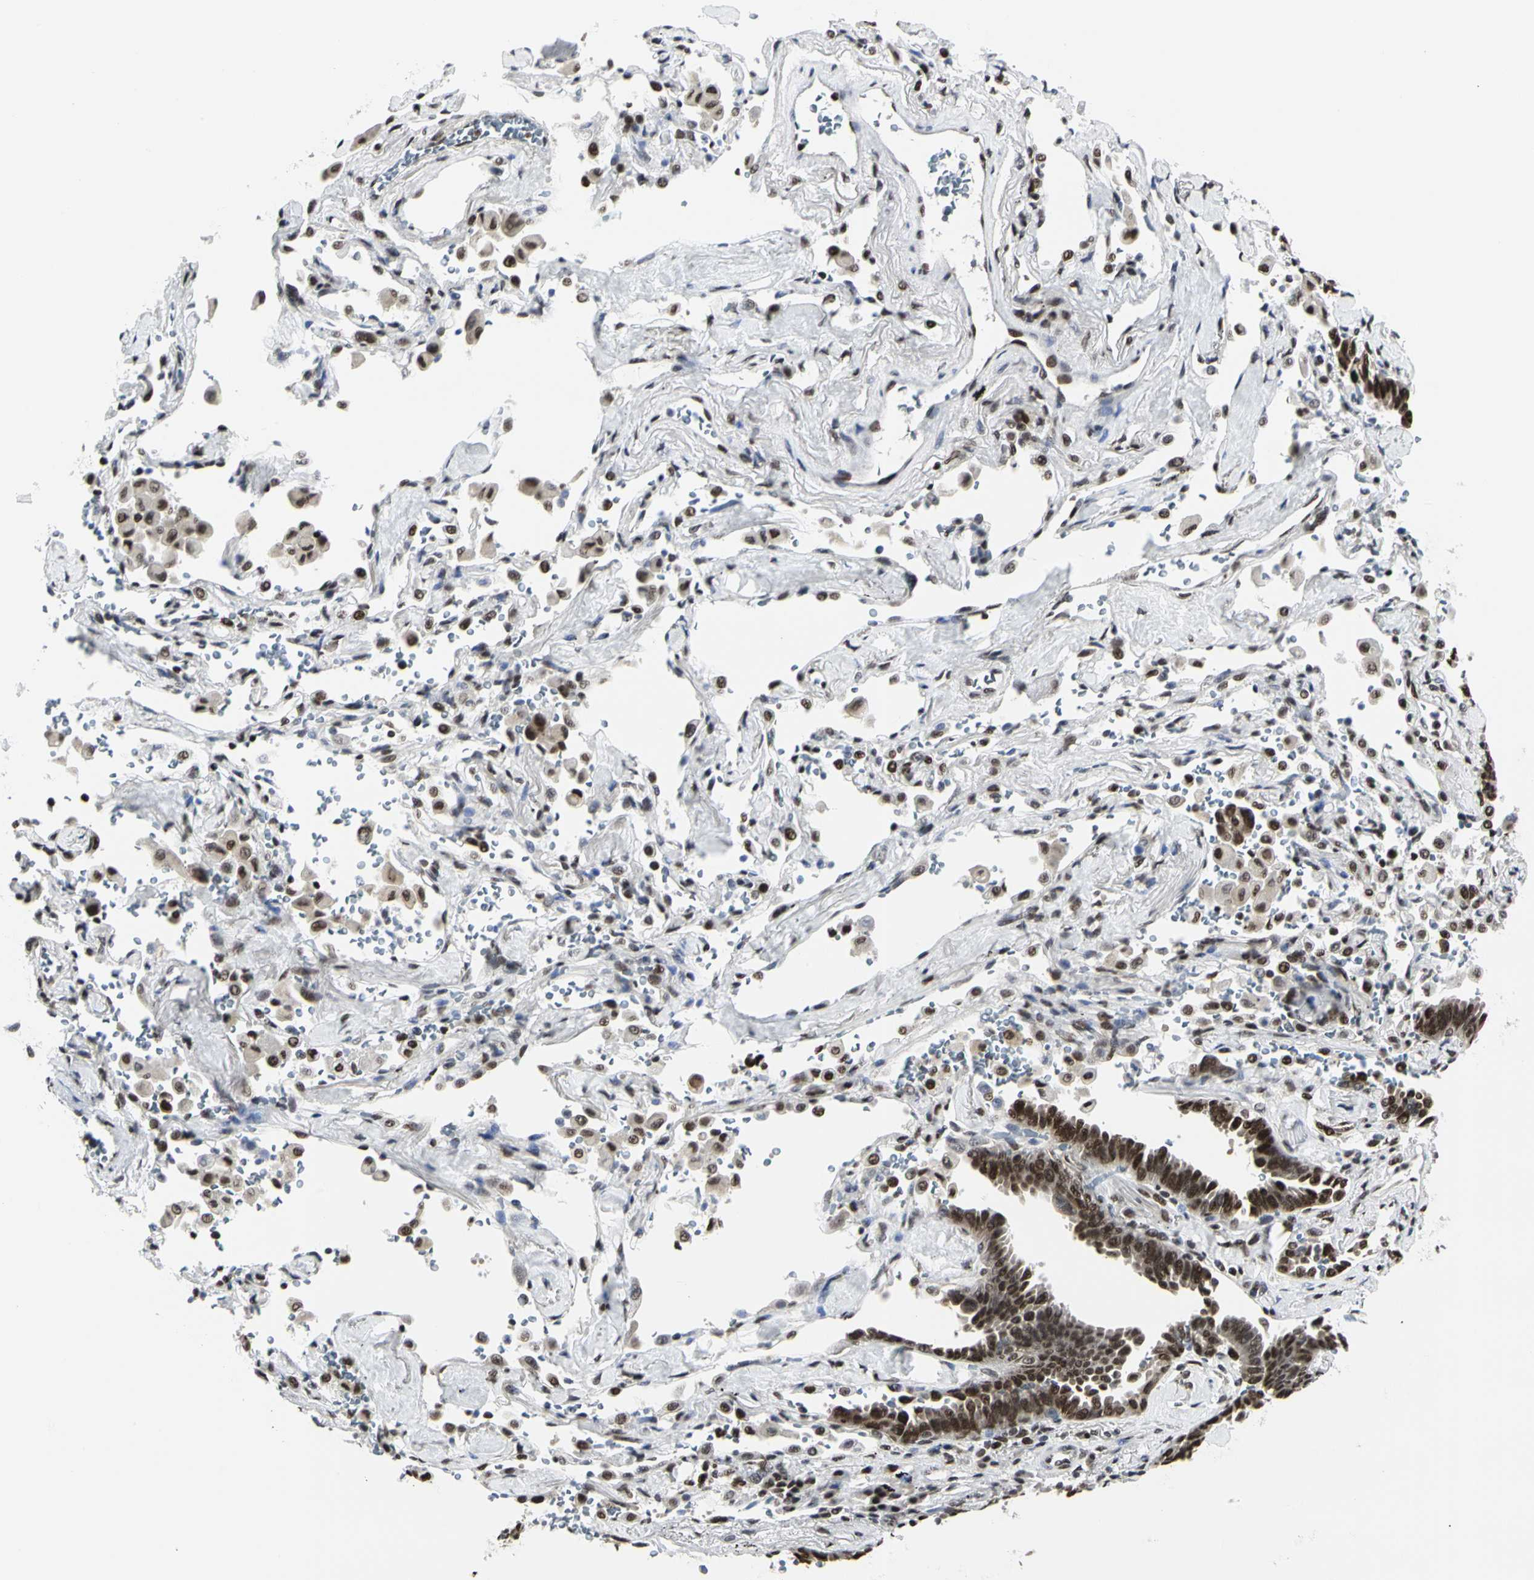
{"staining": {"intensity": "strong", "quantity": ">75%", "location": "nuclear"}, "tissue": "lung cancer", "cell_type": "Tumor cells", "image_type": "cancer", "snomed": [{"axis": "morphology", "description": "Adenocarcinoma, NOS"}, {"axis": "topography", "description": "Lung"}], "caption": "Adenocarcinoma (lung) tissue shows strong nuclear expression in approximately >75% of tumor cells (DAB (3,3'-diaminobenzidine) = brown stain, brightfield microscopy at high magnification).", "gene": "PRMT3", "patient": {"sex": "female", "age": 64}}